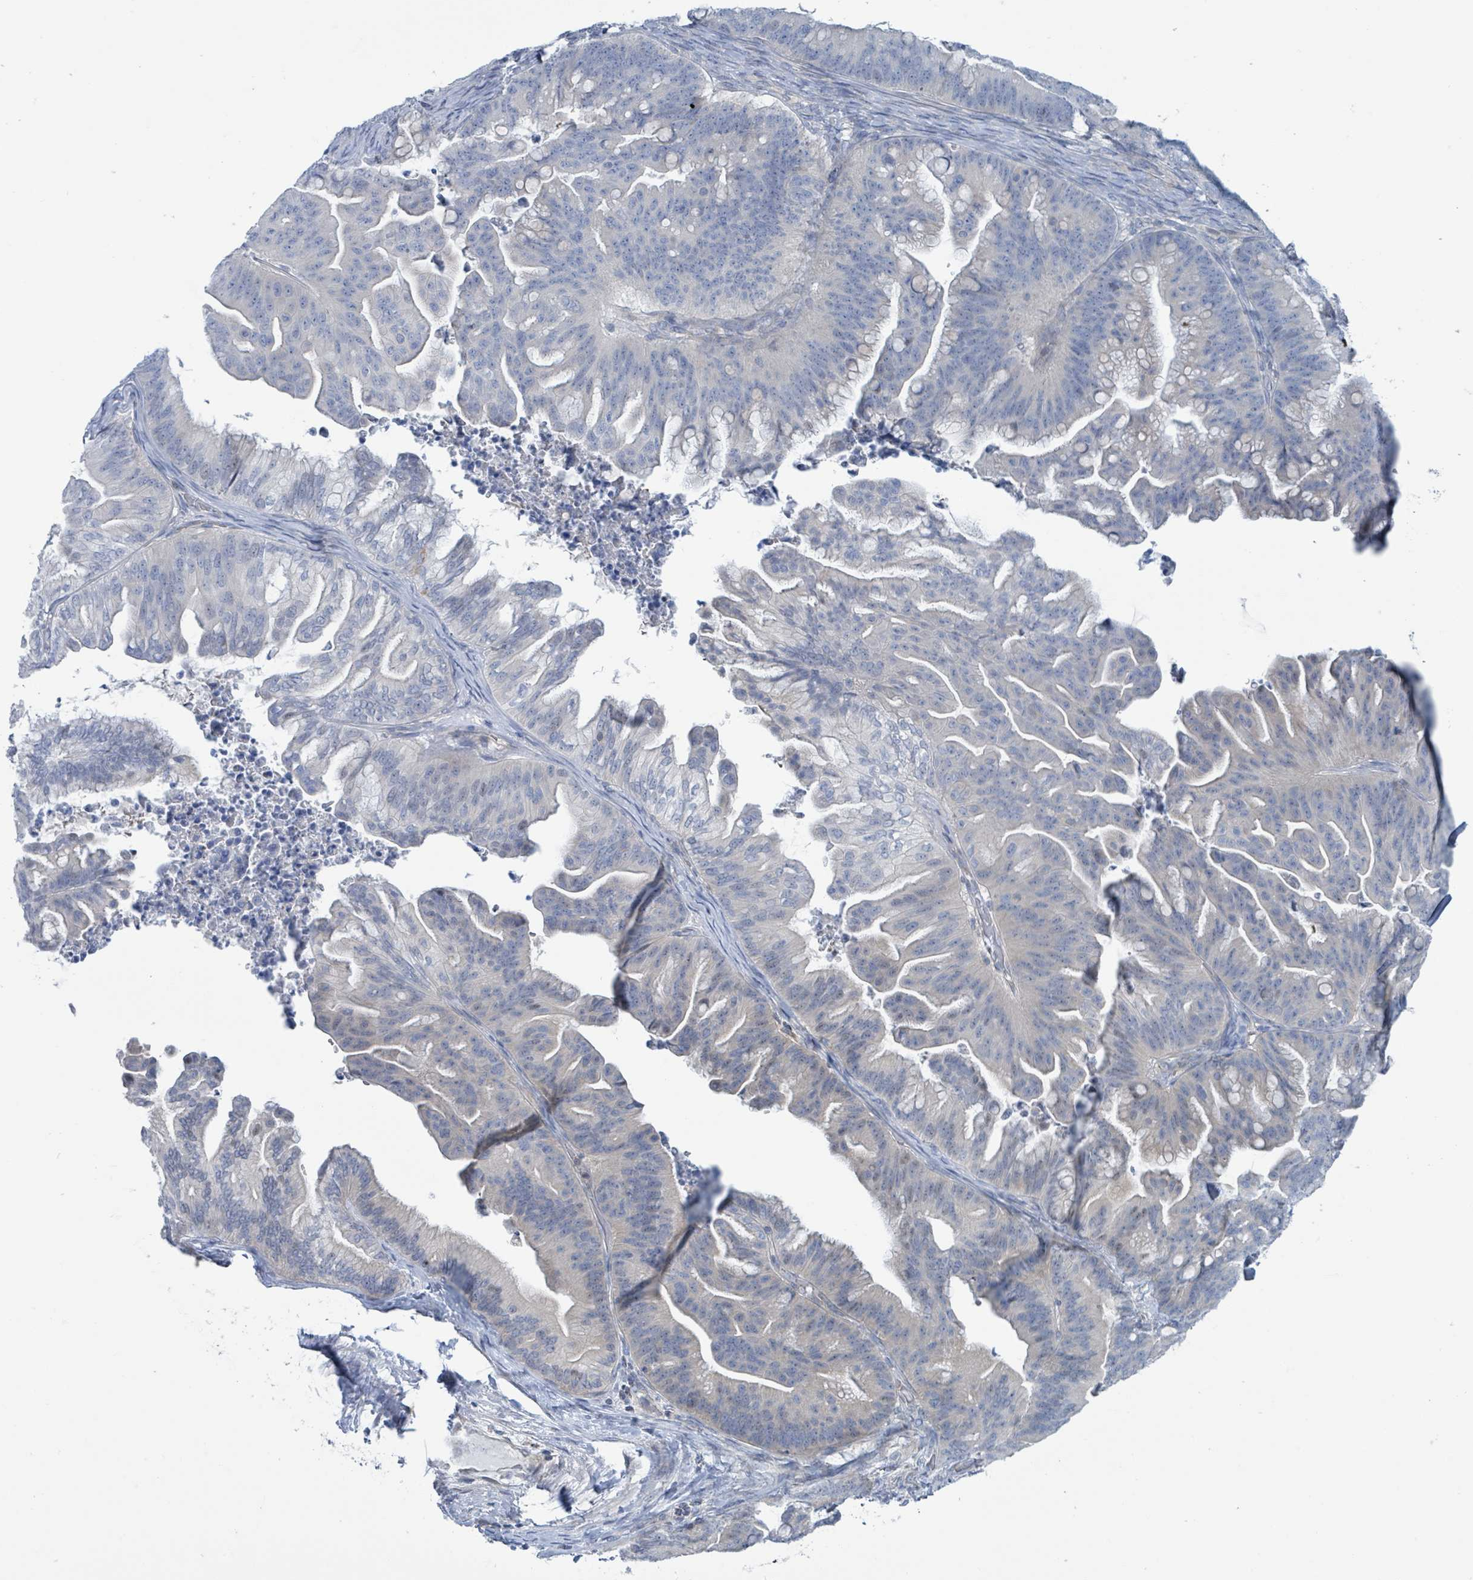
{"staining": {"intensity": "negative", "quantity": "none", "location": "none"}, "tissue": "ovarian cancer", "cell_type": "Tumor cells", "image_type": "cancer", "snomed": [{"axis": "morphology", "description": "Cystadenocarcinoma, mucinous, NOS"}, {"axis": "topography", "description": "Ovary"}], "caption": "Immunohistochemistry (IHC) of human ovarian cancer (mucinous cystadenocarcinoma) reveals no positivity in tumor cells.", "gene": "DGKZ", "patient": {"sex": "female", "age": 67}}